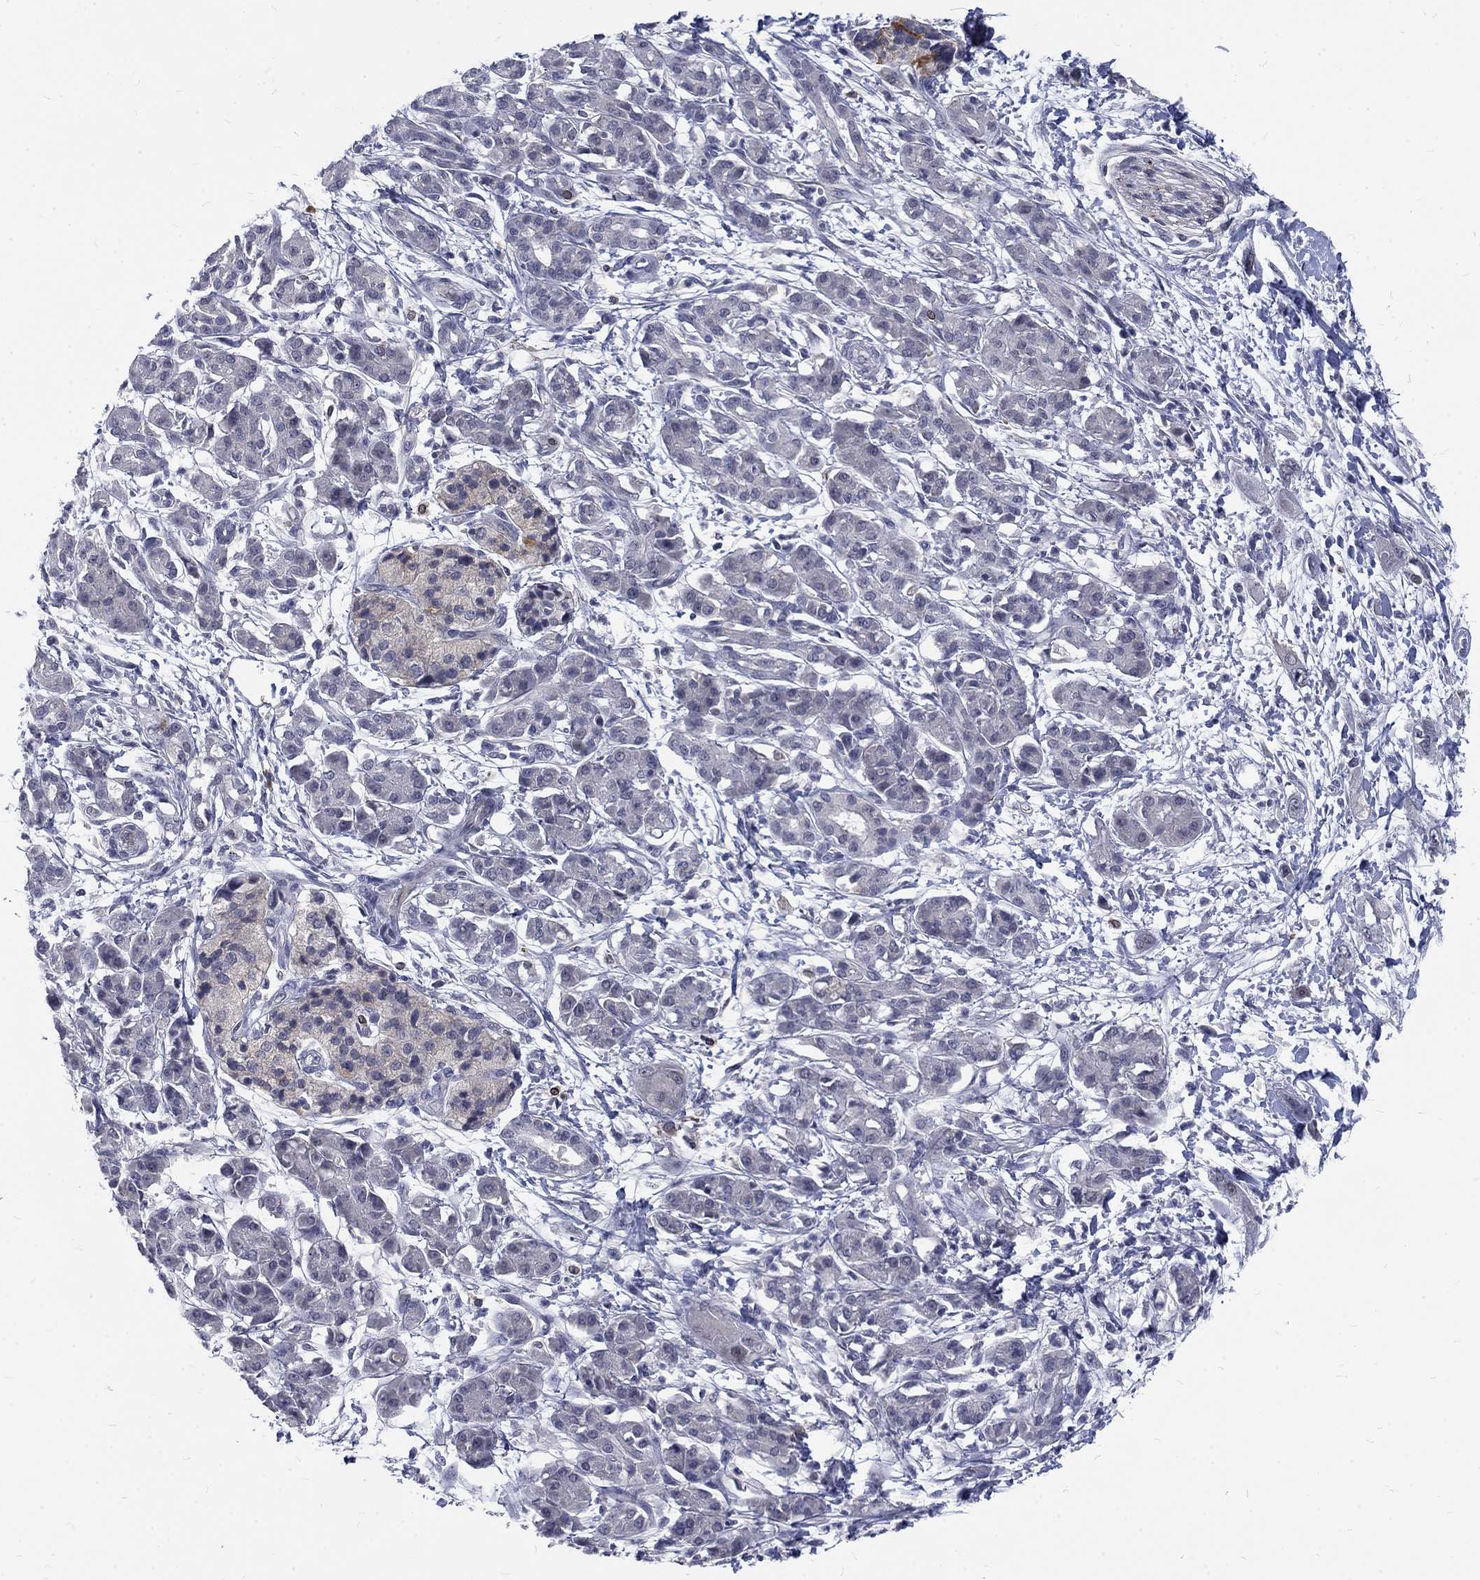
{"staining": {"intensity": "negative", "quantity": "none", "location": "none"}, "tissue": "pancreatic cancer", "cell_type": "Tumor cells", "image_type": "cancer", "snomed": [{"axis": "morphology", "description": "Adenocarcinoma, NOS"}, {"axis": "topography", "description": "Pancreas"}], "caption": "This is a histopathology image of immunohistochemistry staining of pancreatic cancer (adenocarcinoma), which shows no staining in tumor cells.", "gene": "PHKA1", "patient": {"sex": "male", "age": 72}}